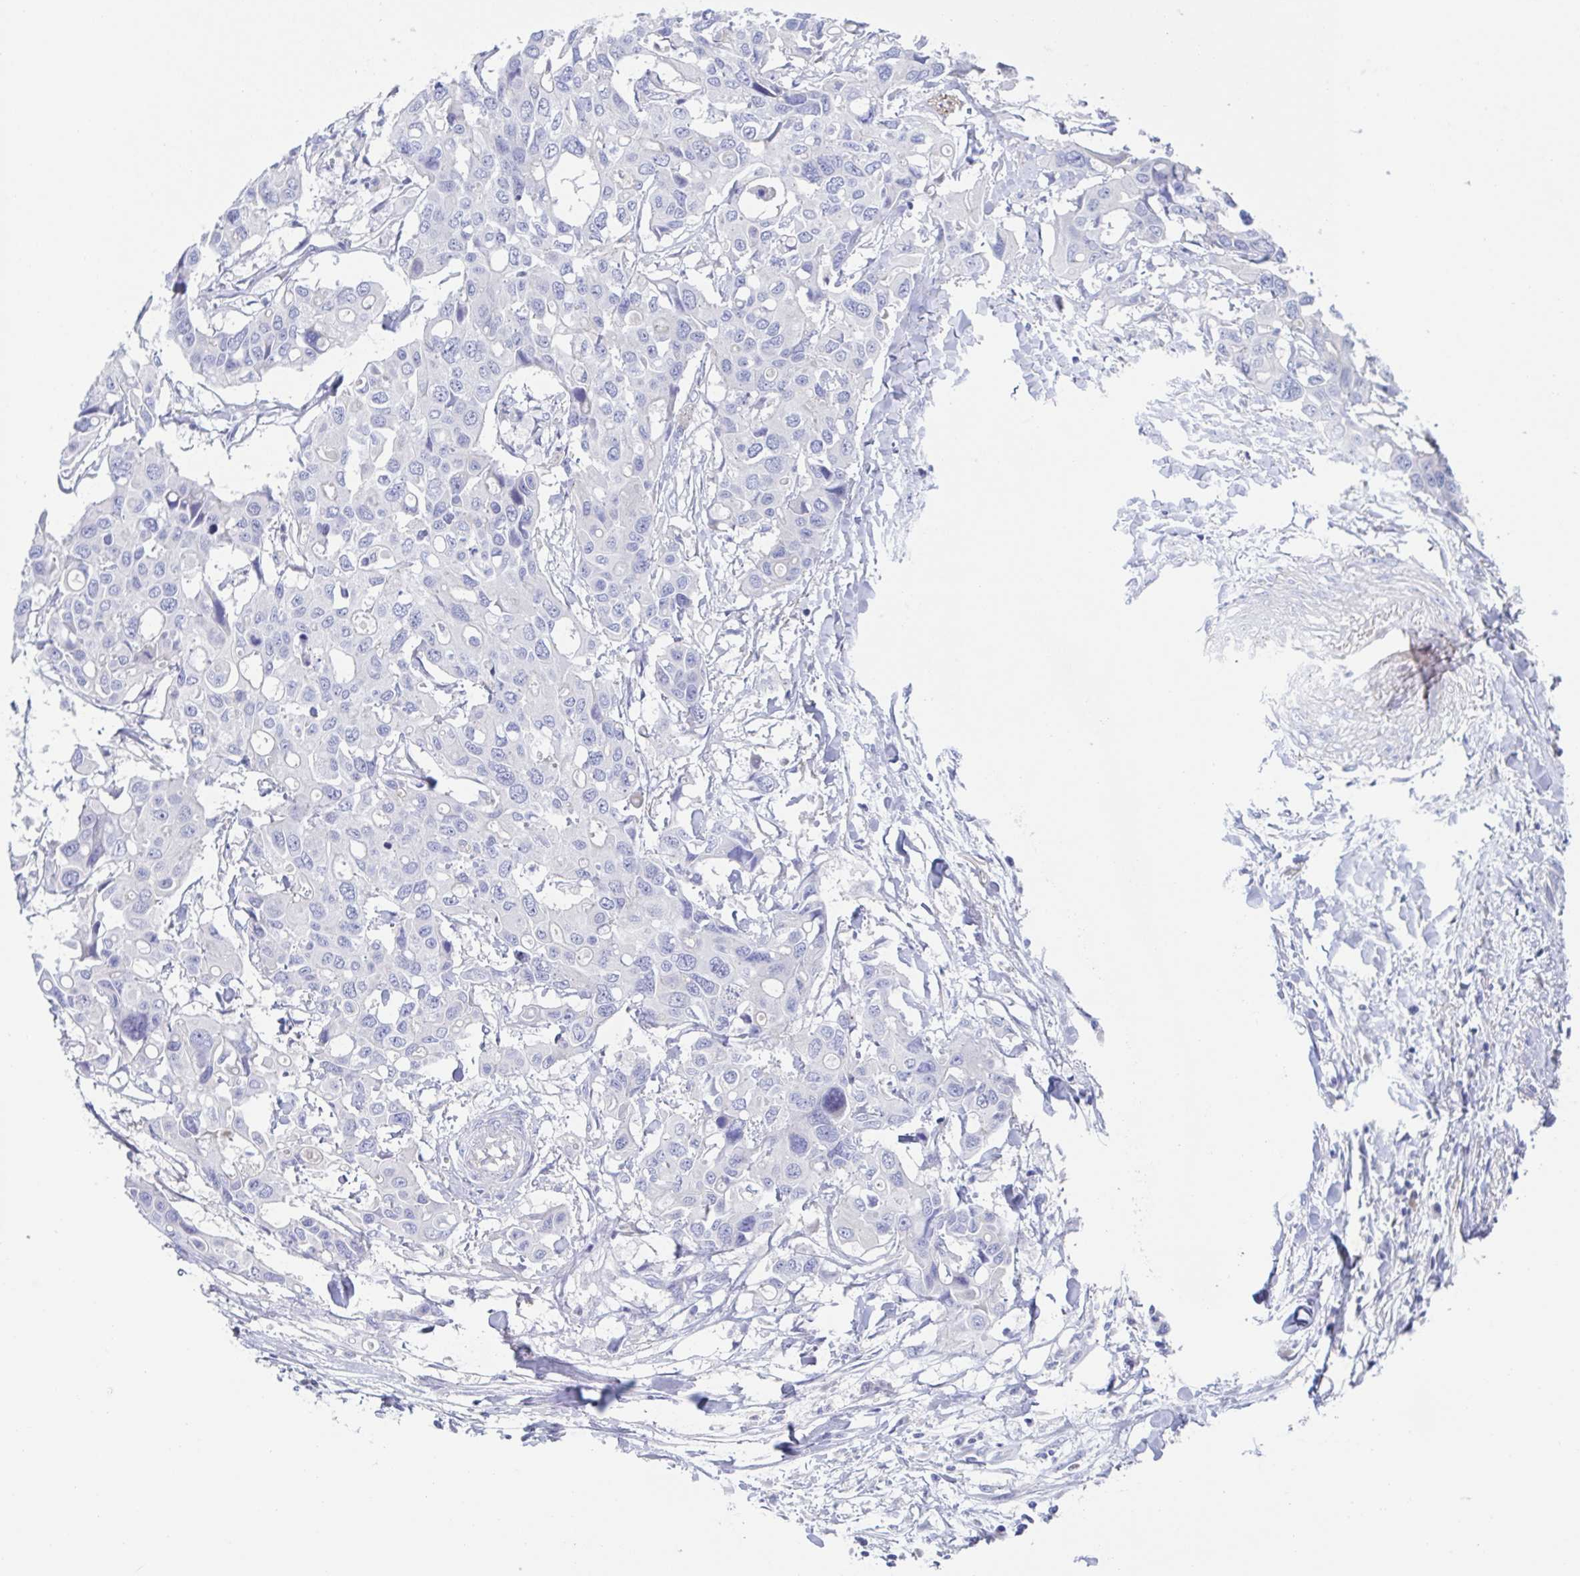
{"staining": {"intensity": "negative", "quantity": "none", "location": "none"}, "tissue": "colorectal cancer", "cell_type": "Tumor cells", "image_type": "cancer", "snomed": [{"axis": "morphology", "description": "Adenocarcinoma, NOS"}, {"axis": "topography", "description": "Colon"}], "caption": "Tumor cells are negative for brown protein staining in colorectal cancer (adenocarcinoma).", "gene": "CDH2", "patient": {"sex": "male", "age": 77}}